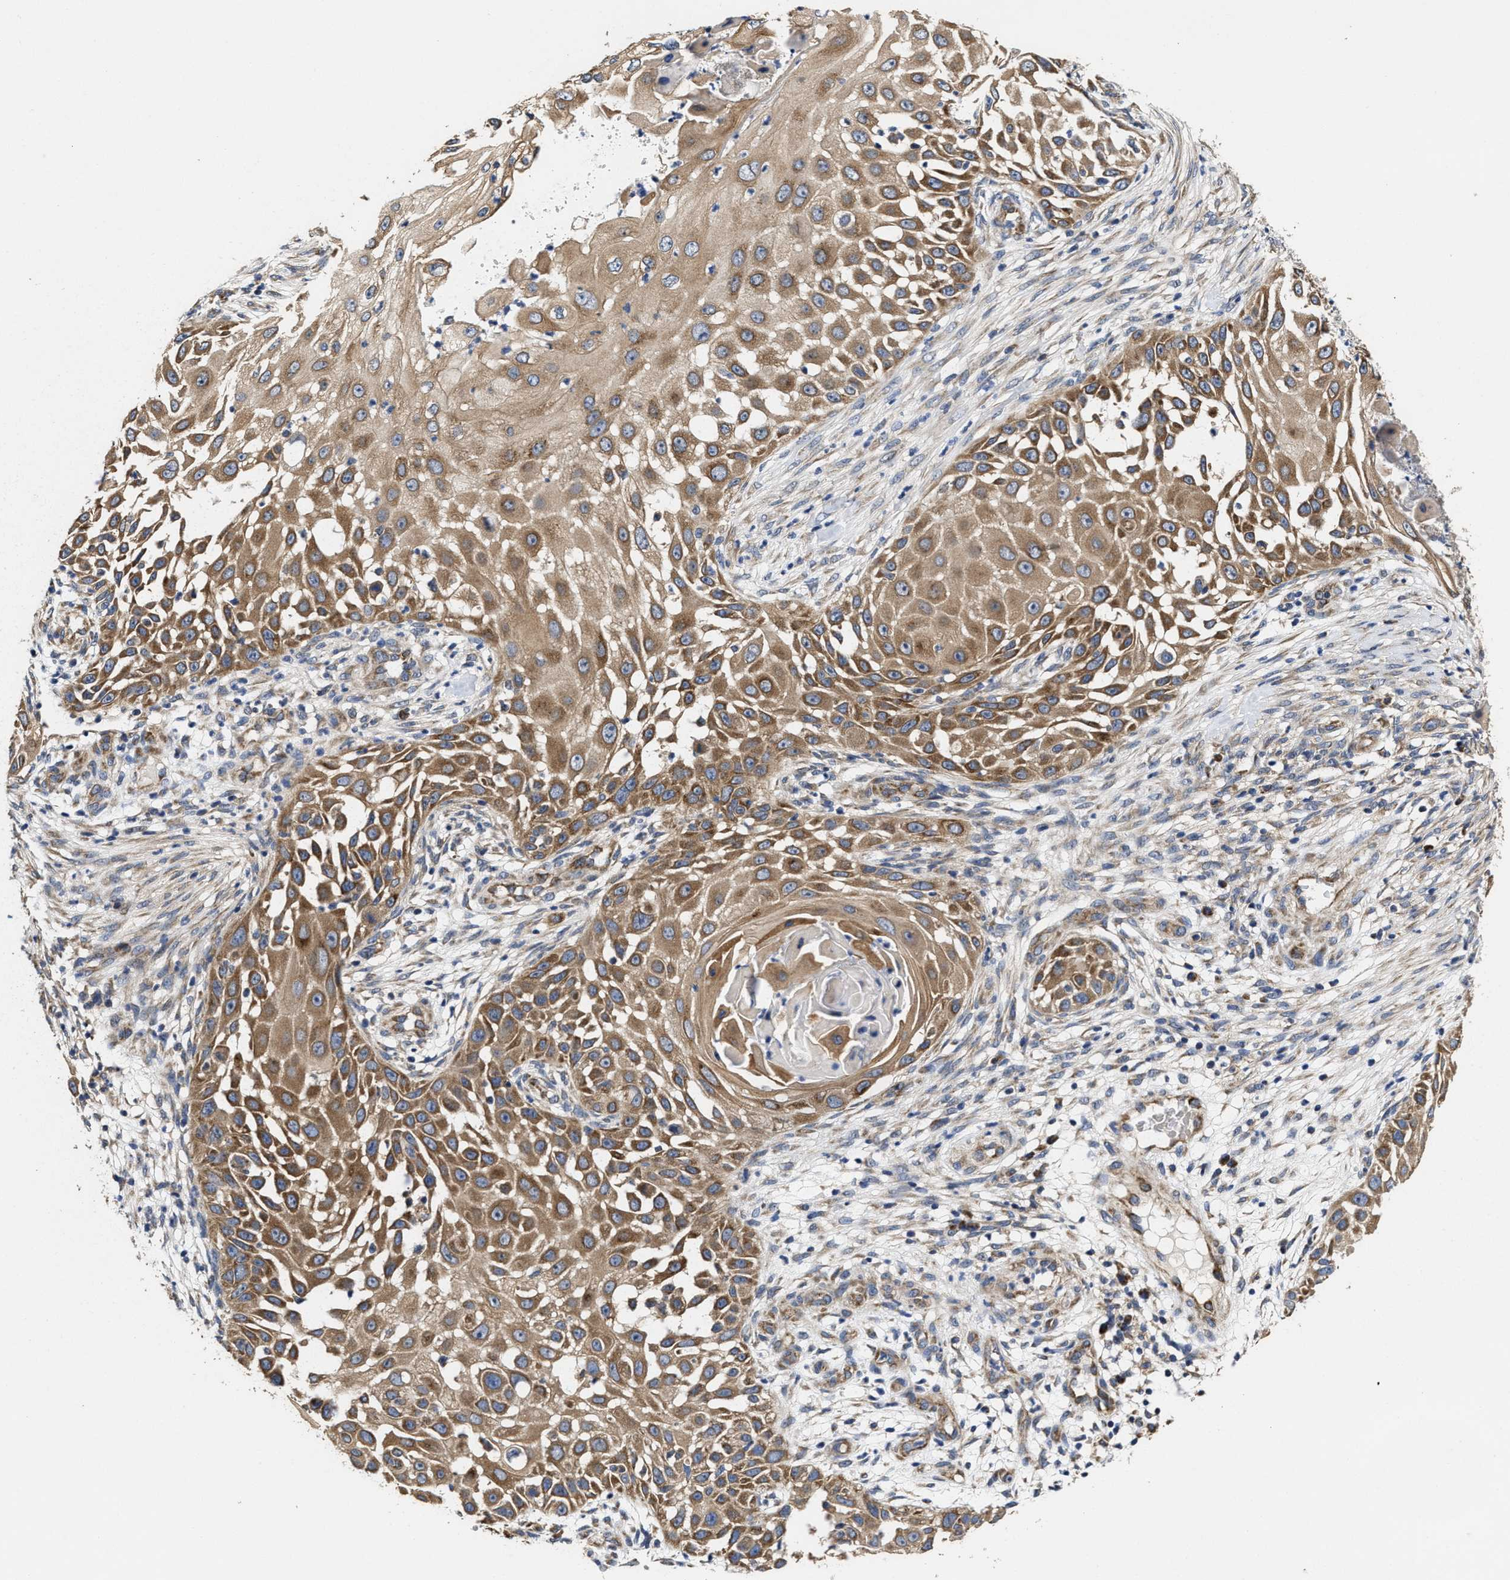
{"staining": {"intensity": "moderate", "quantity": ">75%", "location": "cytoplasmic/membranous"}, "tissue": "skin cancer", "cell_type": "Tumor cells", "image_type": "cancer", "snomed": [{"axis": "morphology", "description": "Squamous cell carcinoma, NOS"}, {"axis": "topography", "description": "Skin"}], "caption": "Immunohistochemical staining of human skin cancer (squamous cell carcinoma) exhibits medium levels of moderate cytoplasmic/membranous protein expression in approximately >75% of tumor cells.", "gene": "TRAF6", "patient": {"sex": "female", "age": 44}}